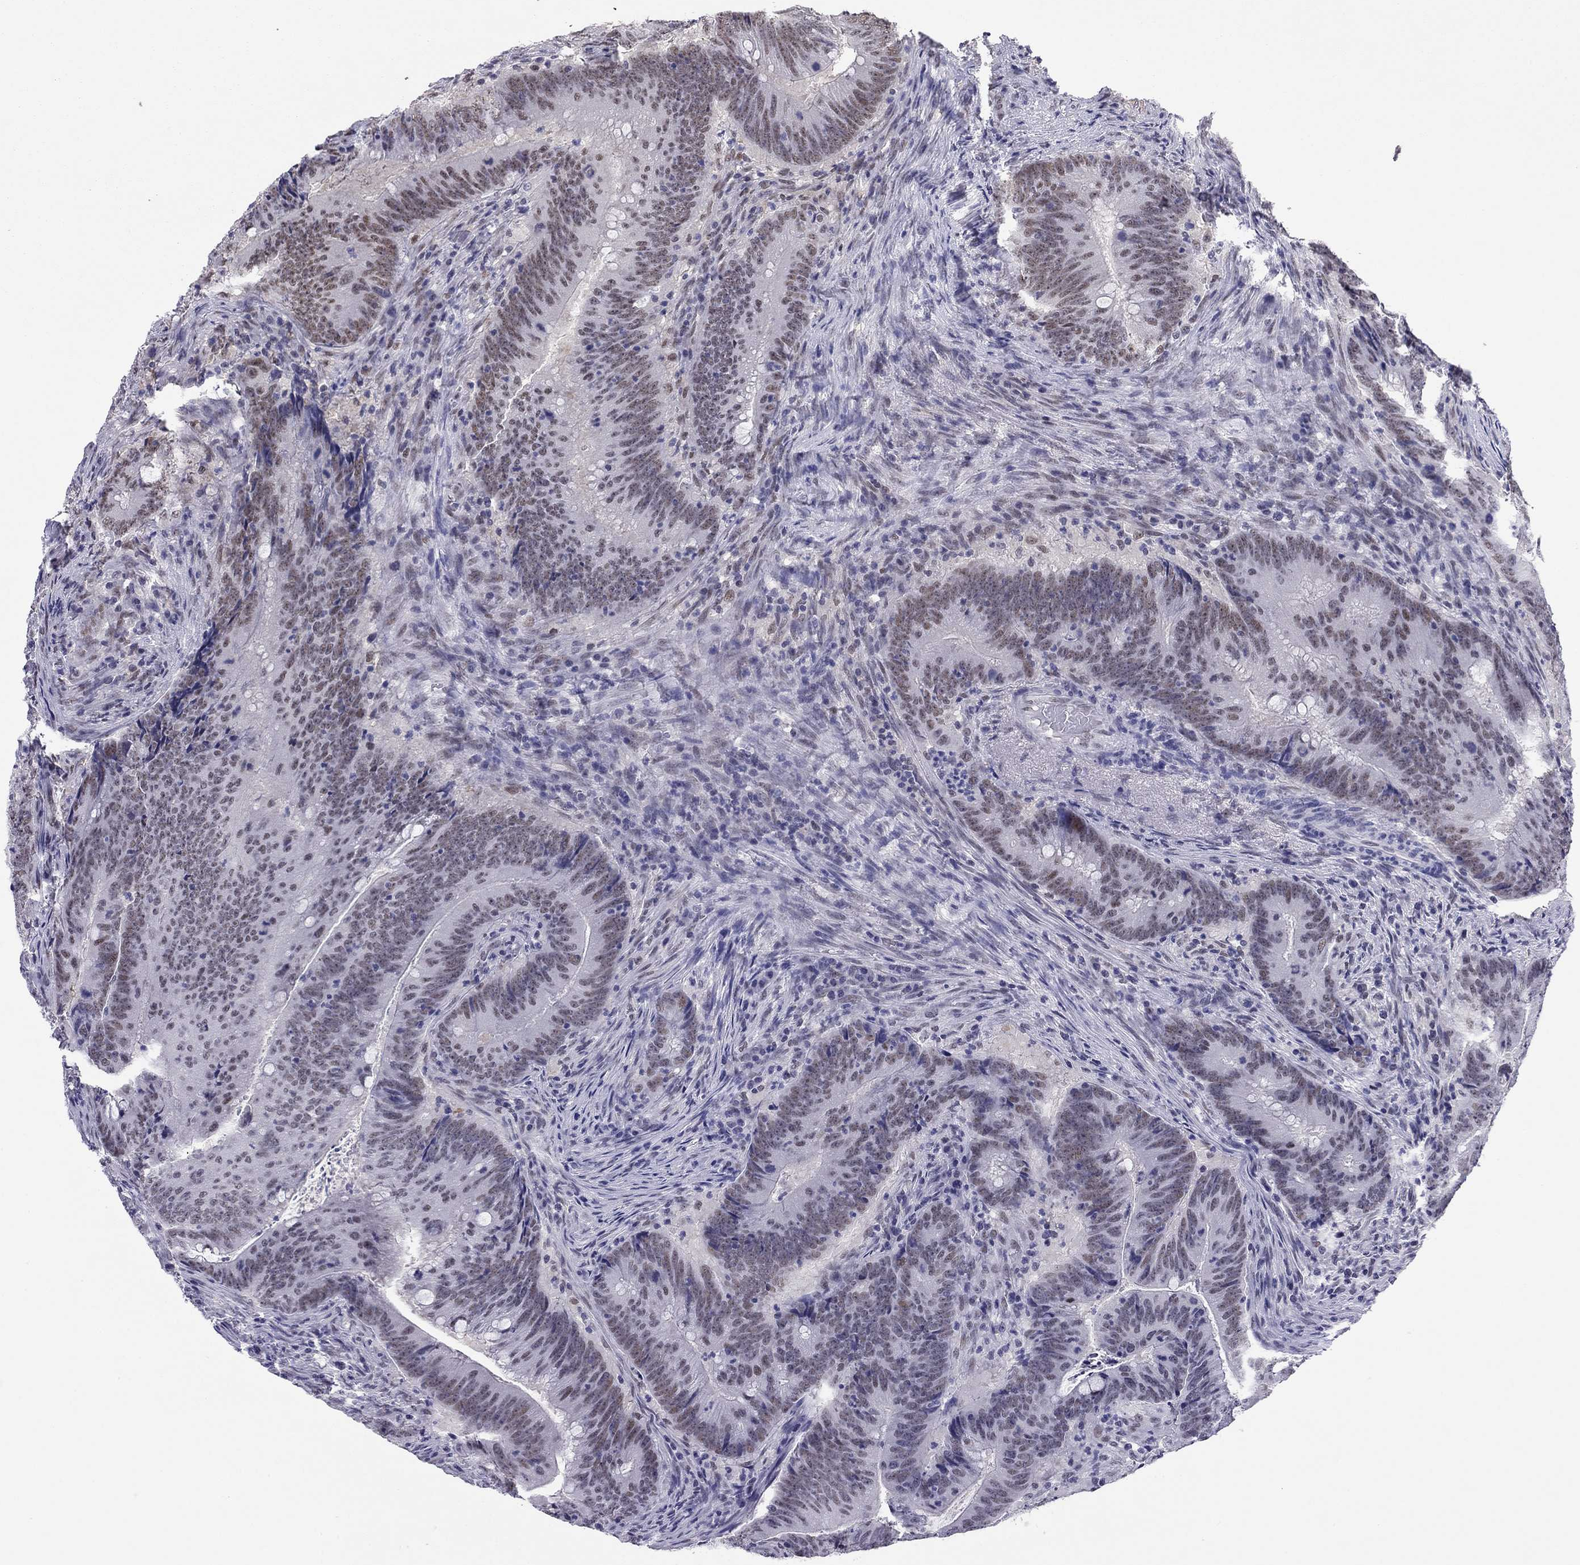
{"staining": {"intensity": "moderate", "quantity": "25%-75%", "location": "nuclear"}, "tissue": "colorectal cancer", "cell_type": "Tumor cells", "image_type": "cancer", "snomed": [{"axis": "morphology", "description": "Adenocarcinoma, NOS"}, {"axis": "topography", "description": "Colon"}], "caption": "DAB immunohistochemical staining of adenocarcinoma (colorectal) displays moderate nuclear protein positivity in approximately 25%-75% of tumor cells. (IHC, brightfield microscopy, high magnification).", "gene": "DOT1L", "patient": {"sex": "female", "age": 87}}